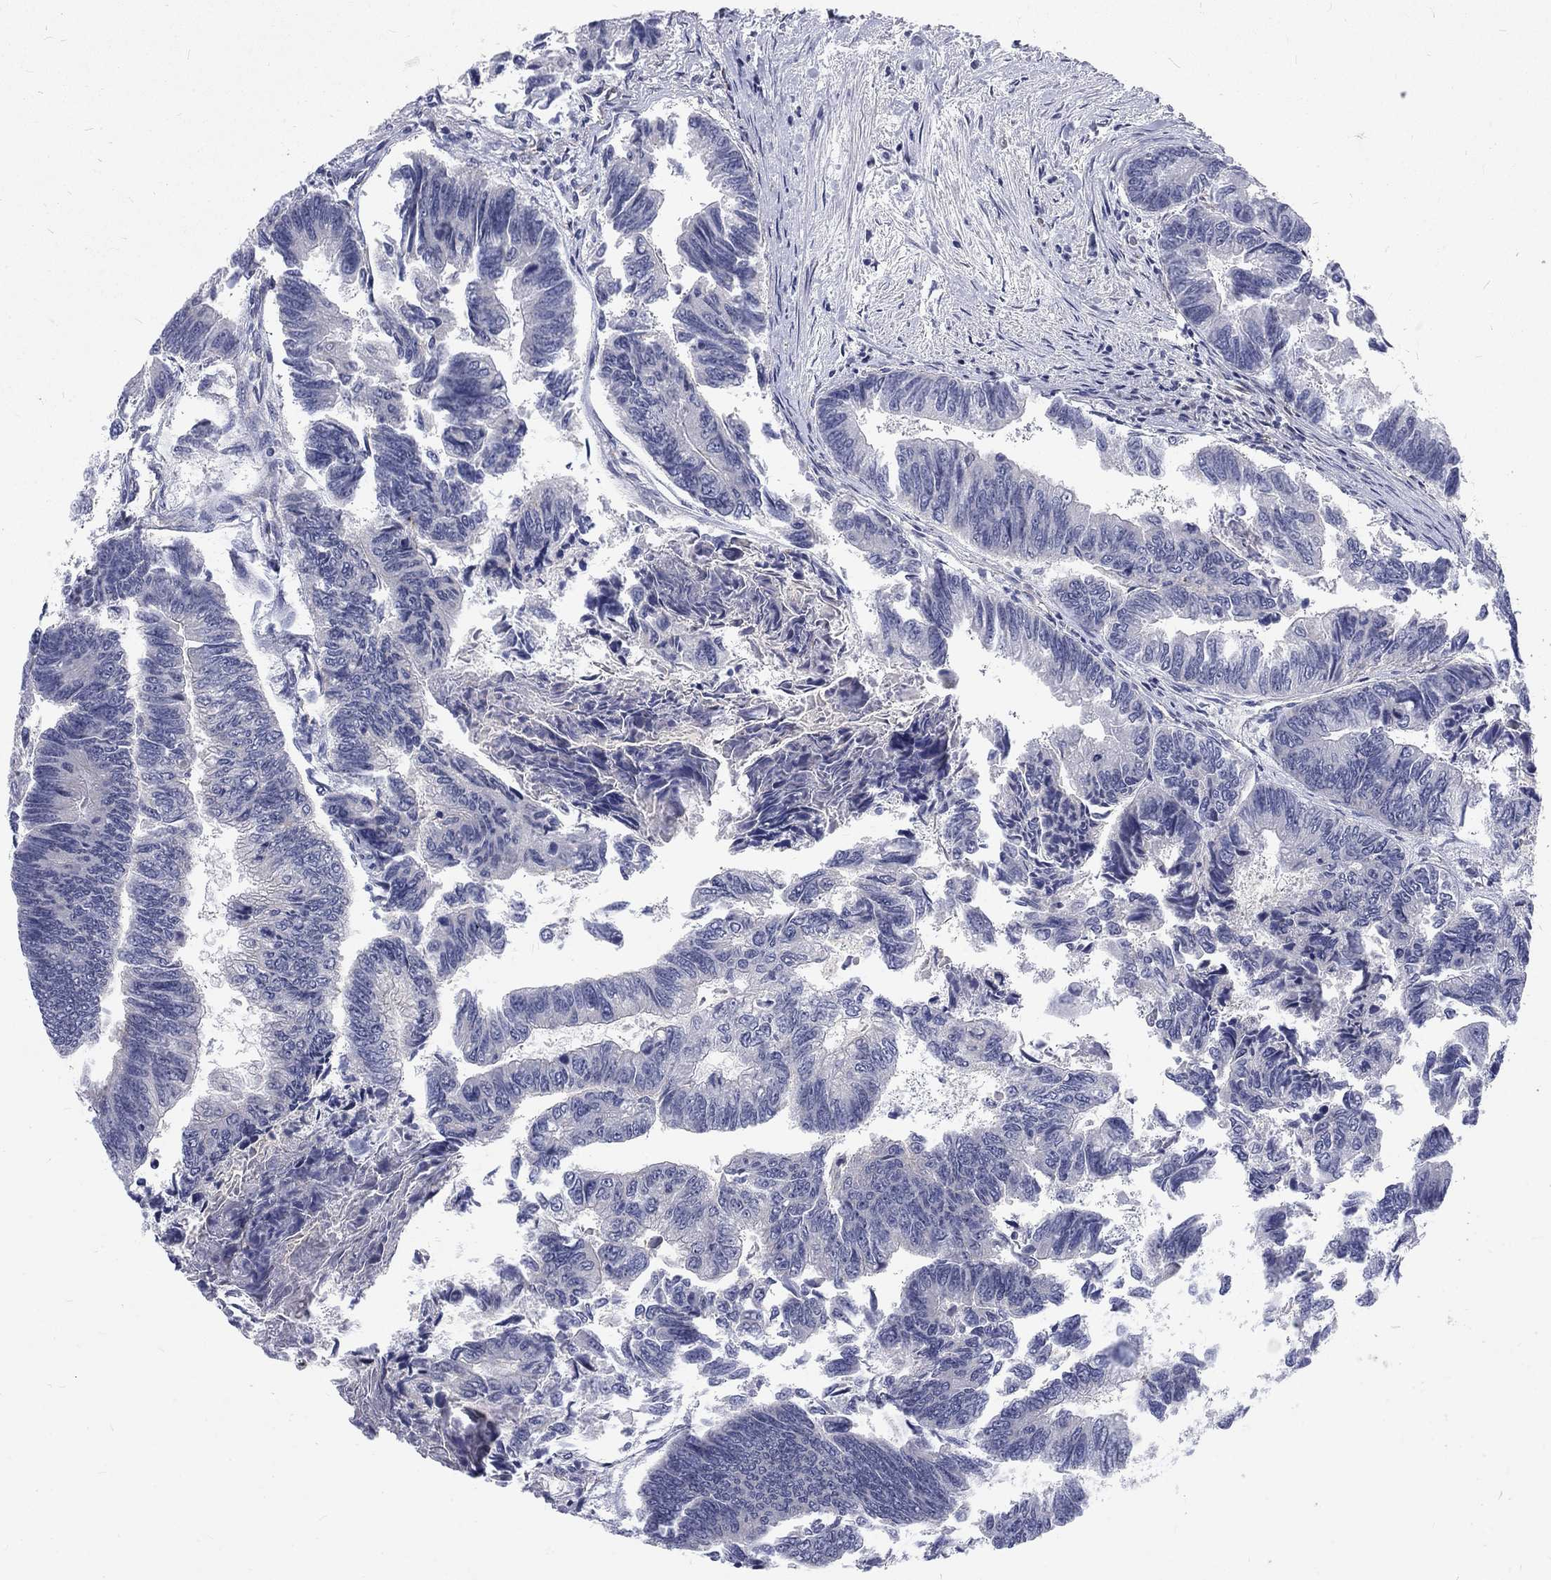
{"staining": {"intensity": "negative", "quantity": "none", "location": "none"}, "tissue": "colorectal cancer", "cell_type": "Tumor cells", "image_type": "cancer", "snomed": [{"axis": "morphology", "description": "Adenocarcinoma, NOS"}, {"axis": "topography", "description": "Colon"}], "caption": "Colorectal adenocarcinoma was stained to show a protein in brown. There is no significant expression in tumor cells.", "gene": "PHKA1", "patient": {"sex": "female", "age": 65}}